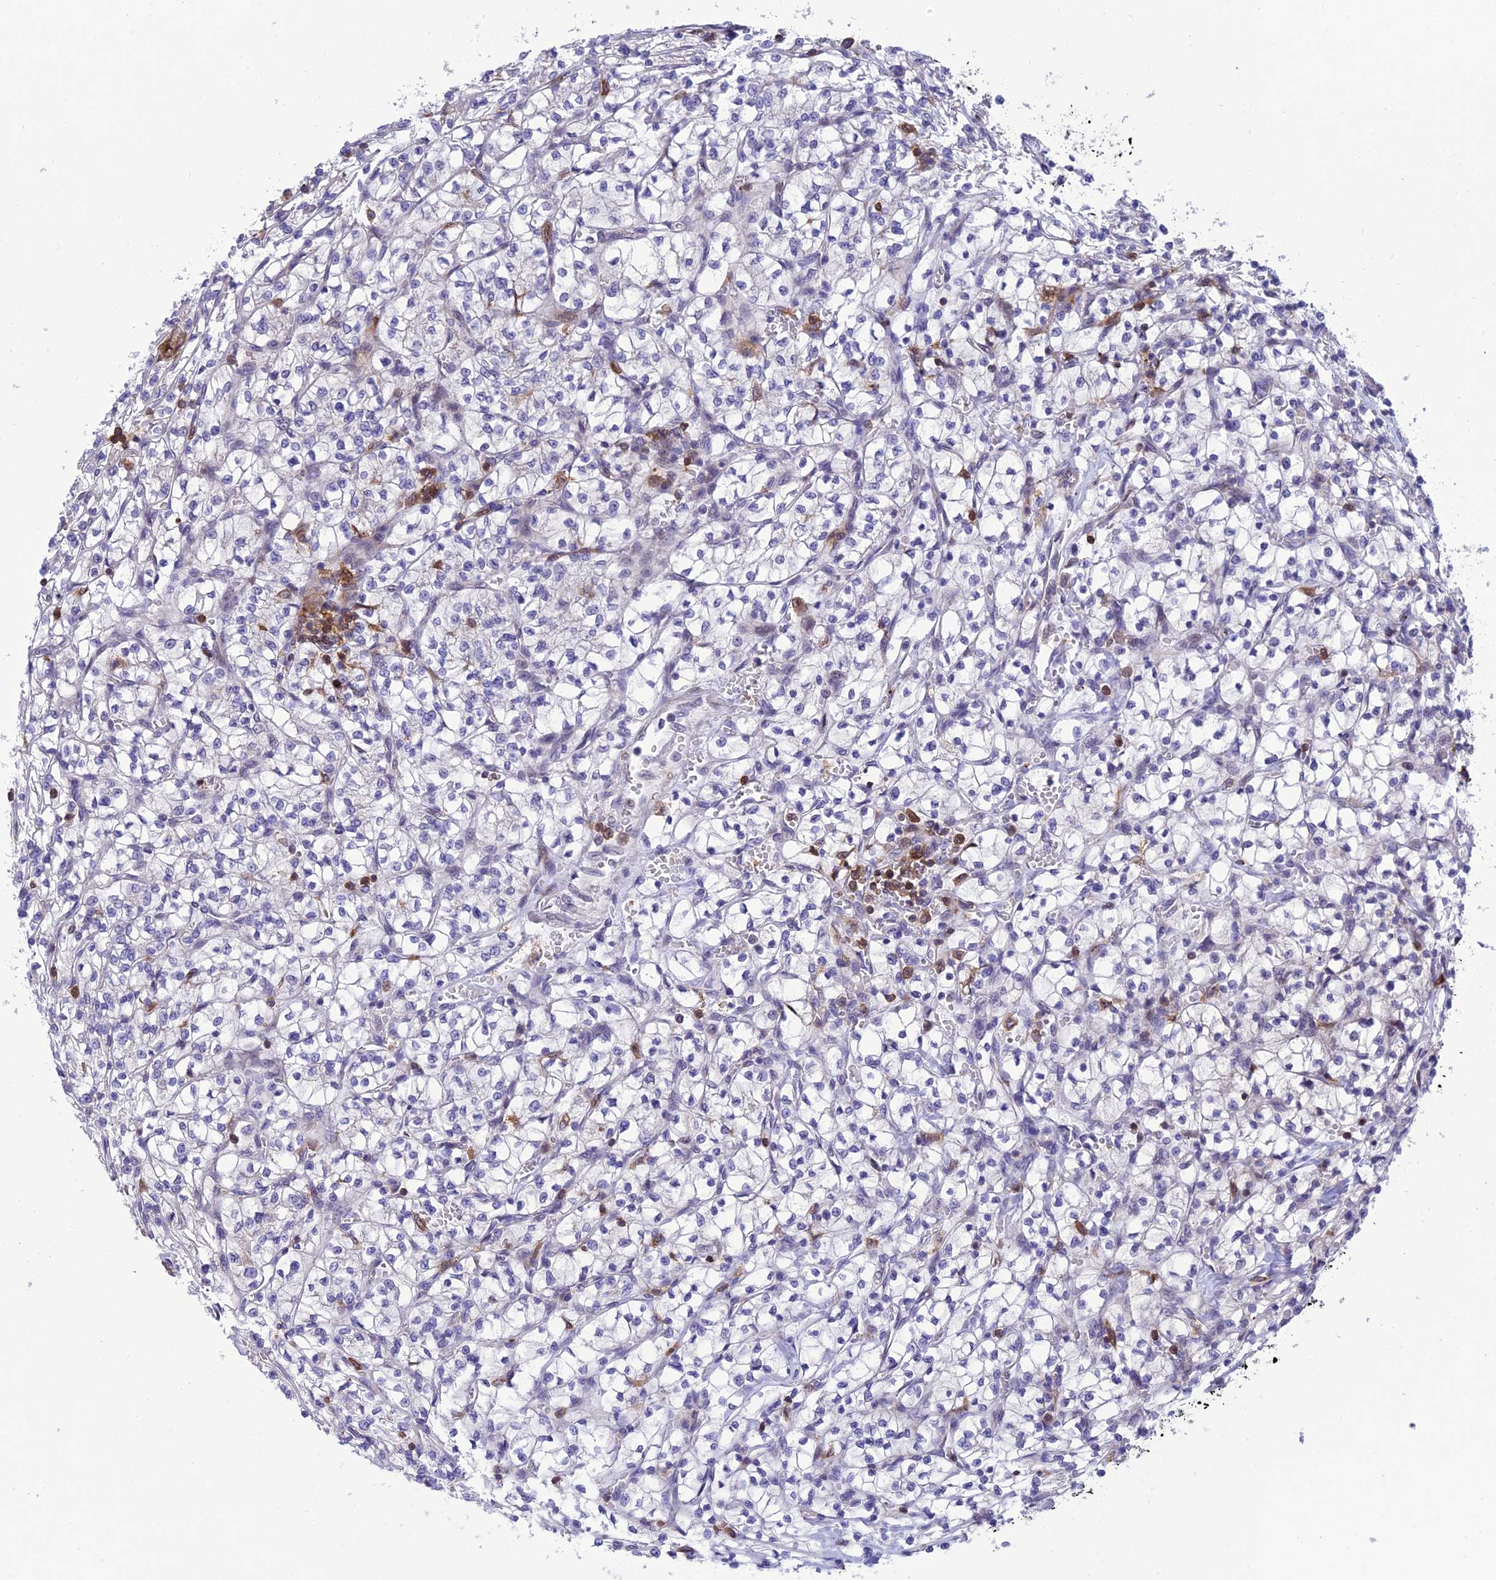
{"staining": {"intensity": "negative", "quantity": "none", "location": "none"}, "tissue": "renal cancer", "cell_type": "Tumor cells", "image_type": "cancer", "snomed": [{"axis": "morphology", "description": "Adenocarcinoma, NOS"}, {"axis": "topography", "description": "Kidney"}], "caption": "Tumor cells are negative for protein expression in human adenocarcinoma (renal). The staining is performed using DAB brown chromogen with nuclei counter-stained in using hematoxylin.", "gene": "FAM76A", "patient": {"sex": "female", "age": 64}}